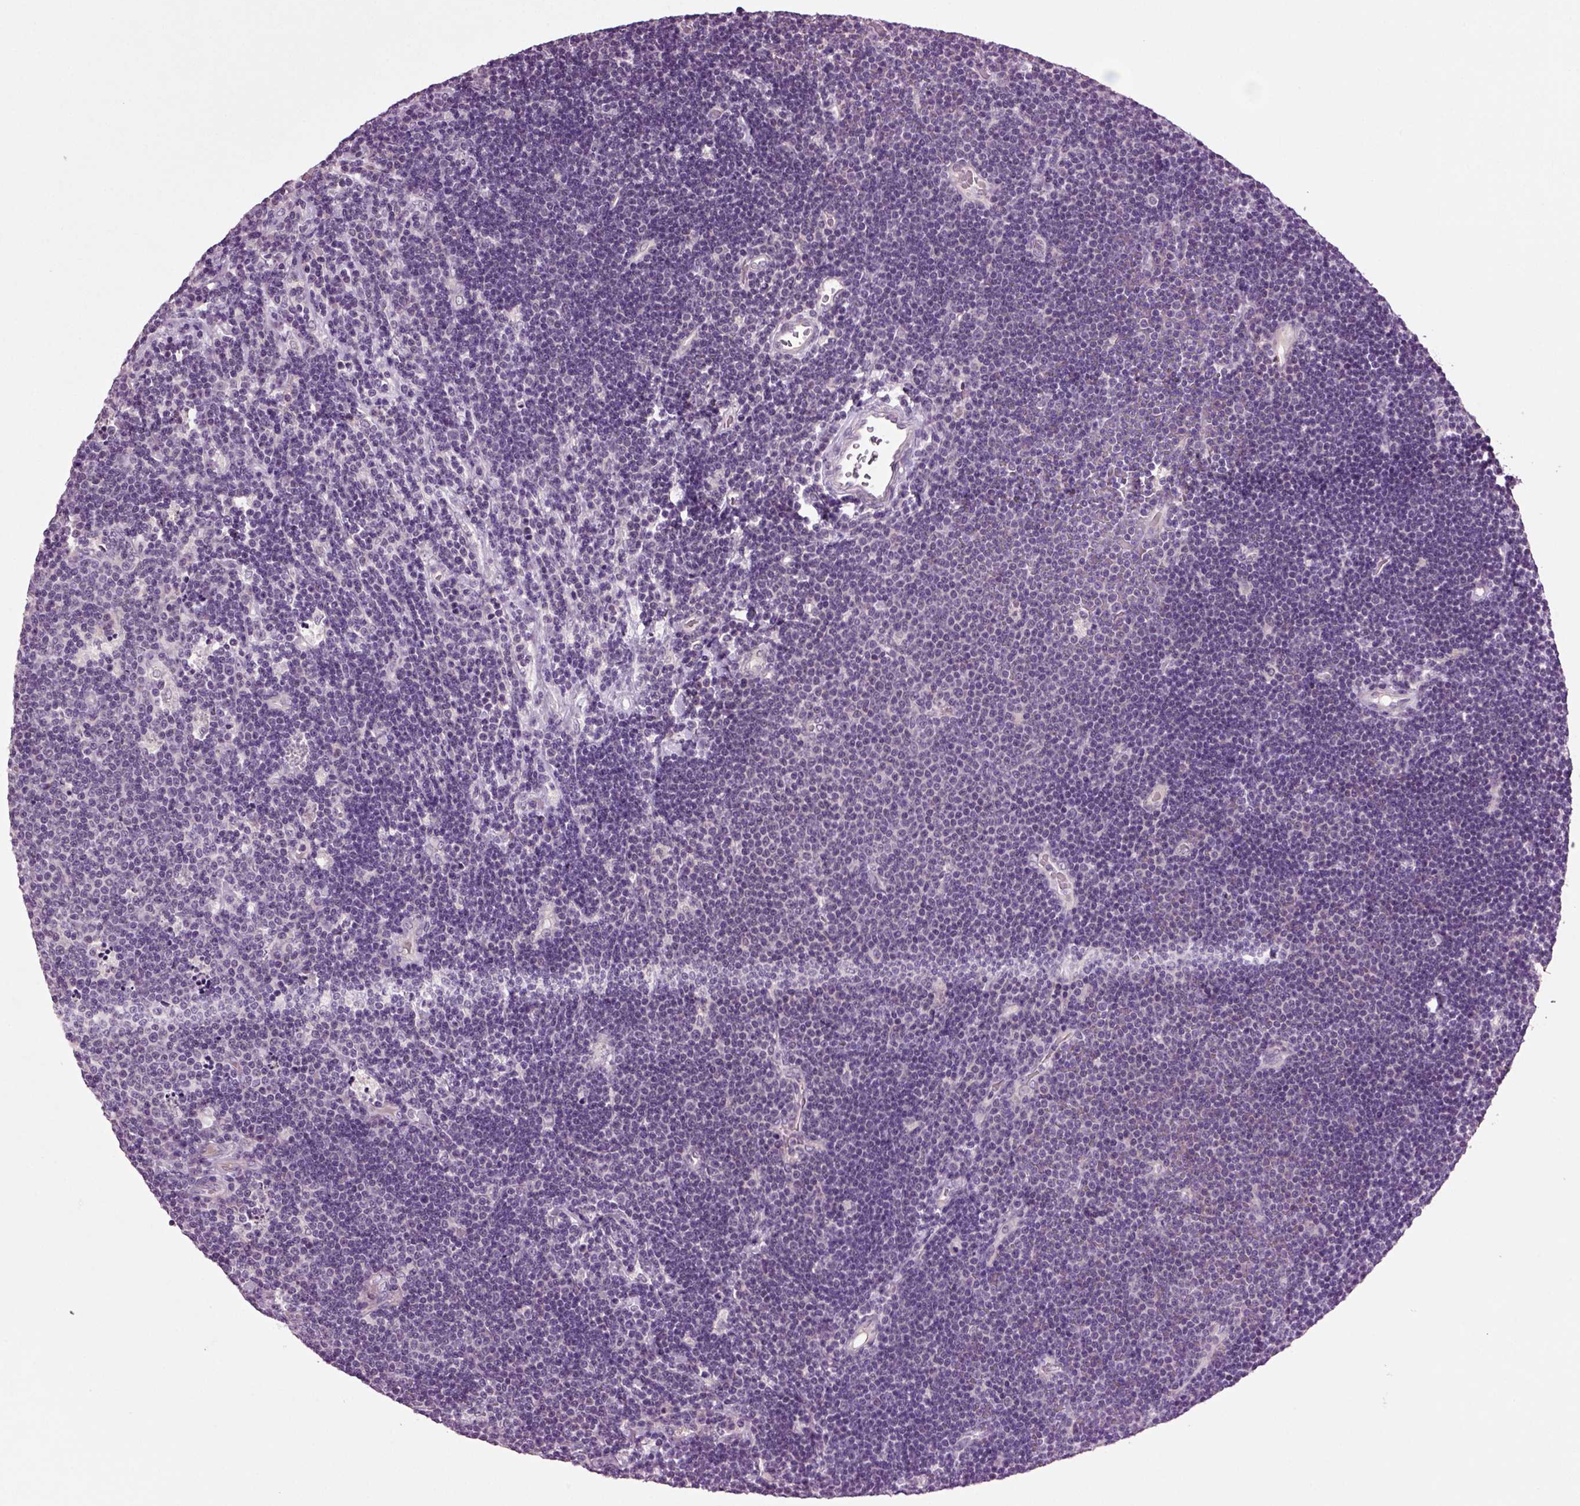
{"staining": {"intensity": "negative", "quantity": "none", "location": "none"}, "tissue": "lymphoma", "cell_type": "Tumor cells", "image_type": "cancer", "snomed": [{"axis": "morphology", "description": "Malignant lymphoma, non-Hodgkin's type, Low grade"}, {"axis": "topography", "description": "Brain"}], "caption": "Immunohistochemistry (IHC) histopathology image of malignant lymphoma, non-Hodgkin's type (low-grade) stained for a protein (brown), which demonstrates no positivity in tumor cells. (DAB (3,3'-diaminobenzidine) IHC, high magnification).", "gene": "SLC17A6", "patient": {"sex": "female", "age": 66}}